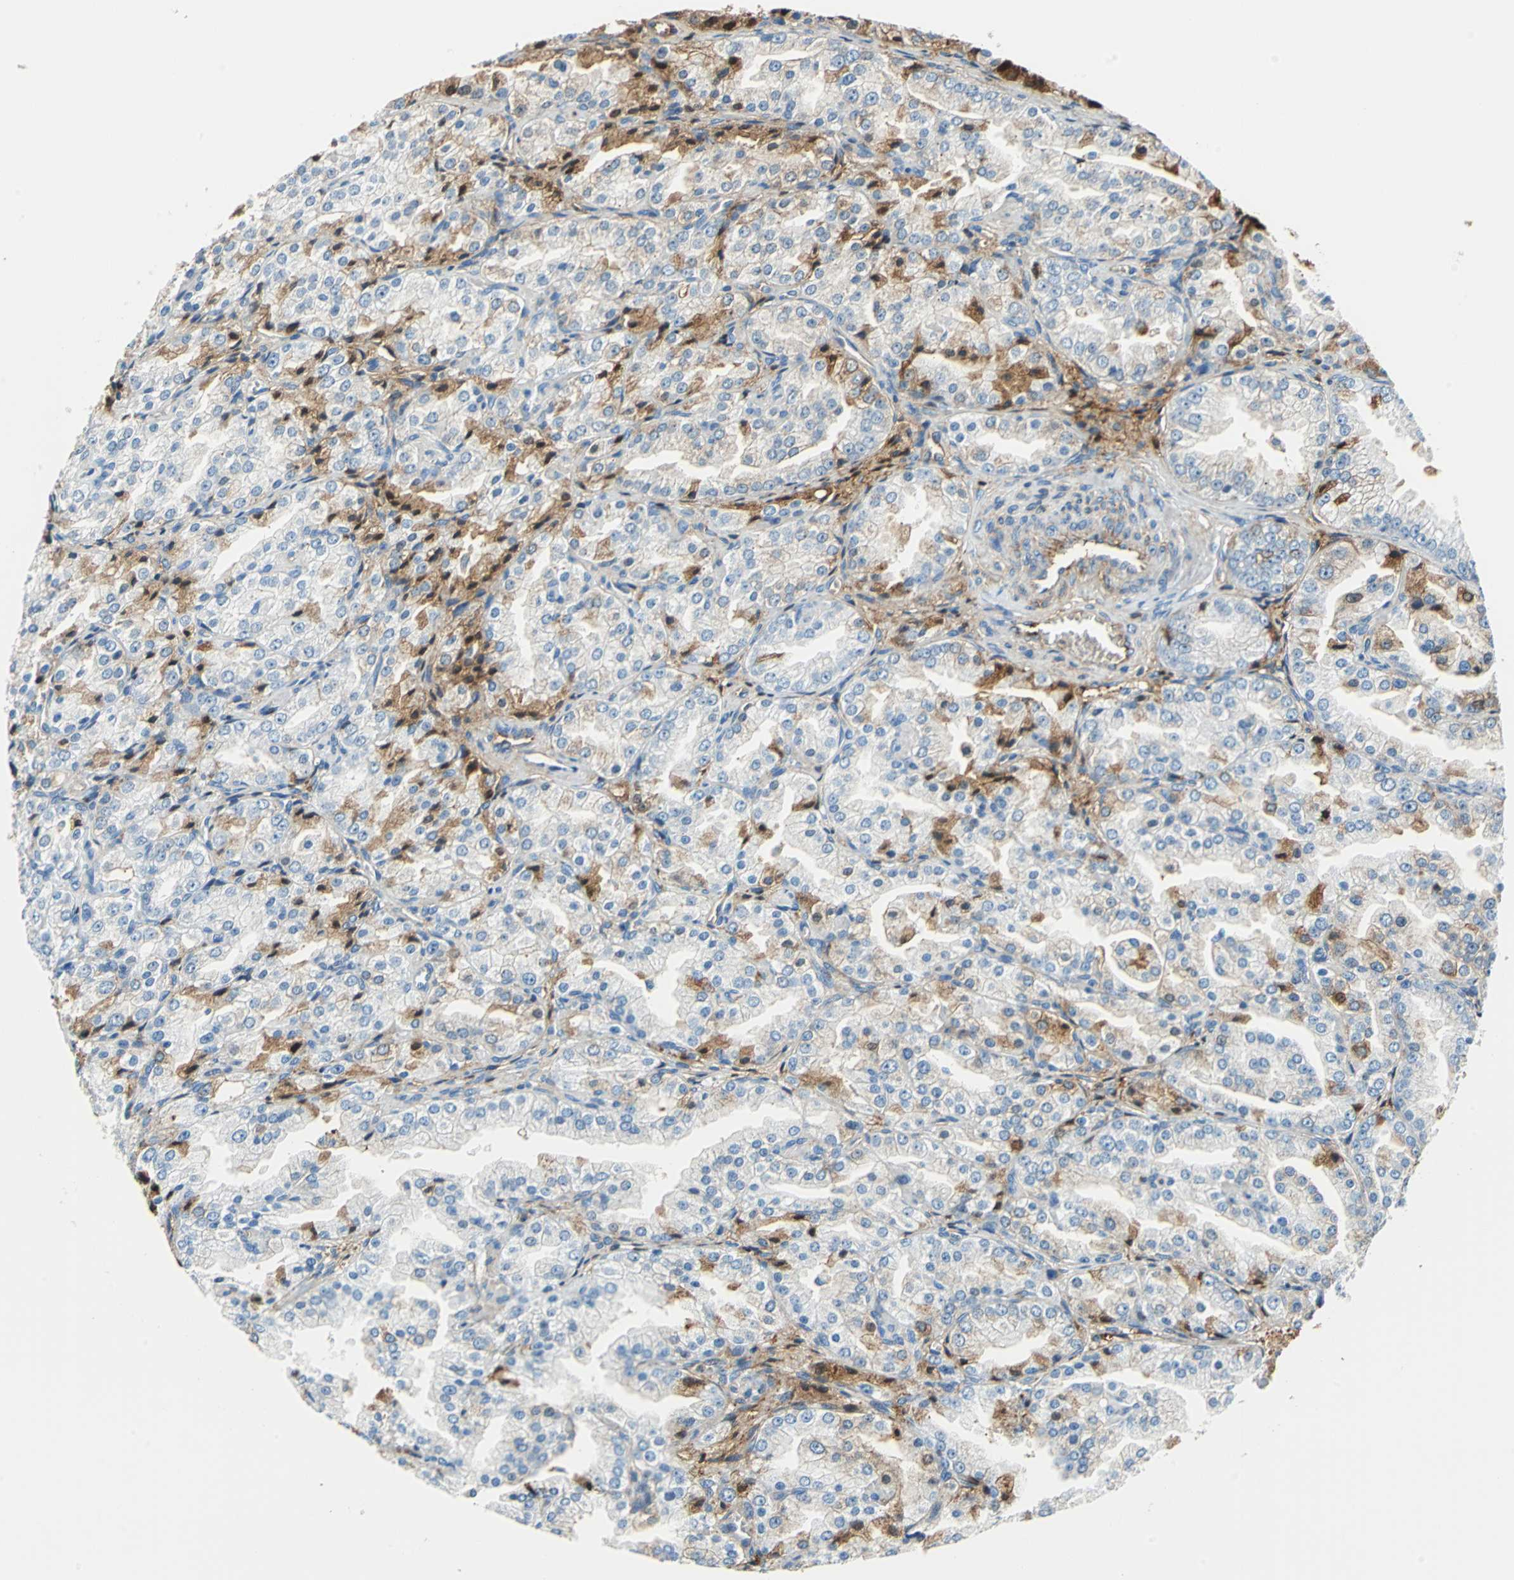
{"staining": {"intensity": "moderate", "quantity": "<25%", "location": "cytoplasmic/membranous"}, "tissue": "prostate cancer", "cell_type": "Tumor cells", "image_type": "cancer", "snomed": [{"axis": "morphology", "description": "Adenocarcinoma, High grade"}, {"axis": "topography", "description": "Prostate"}], "caption": "Immunohistochemistry (DAB (3,3'-diaminobenzidine)) staining of high-grade adenocarcinoma (prostate) exhibits moderate cytoplasmic/membranous protein staining in approximately <25% of tumor cells. (brown staining indicates protein expression, while blue staining denotes nuclei).", "gene": "ALB", "patient": {"sex": "male", "age": 61}}